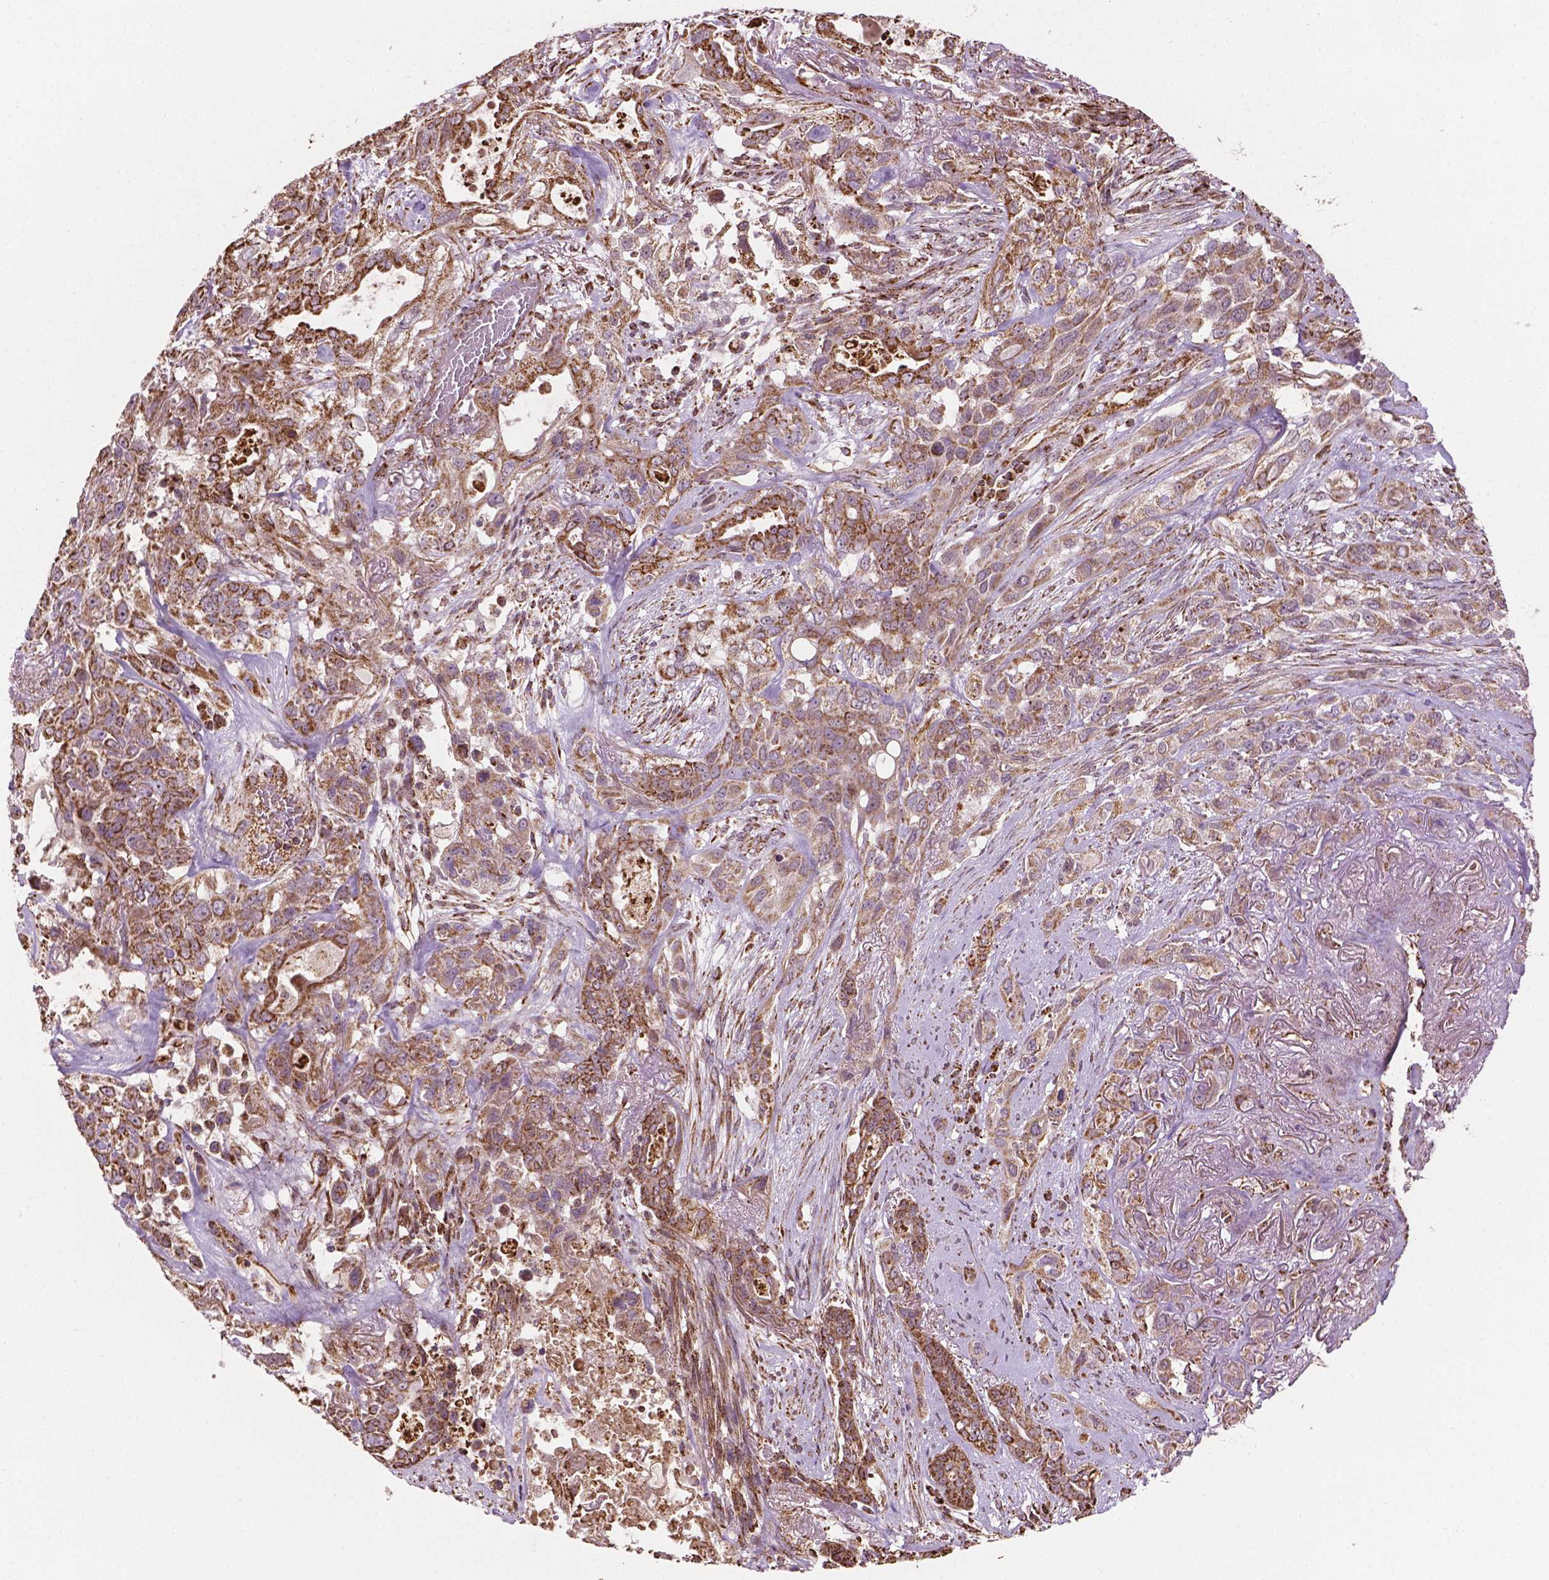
{"staining": {"intensity": "weak", "quantity": ">75%", "location": "cytoplasmic/membranous"}, "tissue": "lung cancer", "cell_type": "Tumor cells", "image_type": "cancer", "snomed": [{"axis": "morphology", "description": "Squamous cell carcinoma, NOS"}, {"axis": "topography", "description": "Lung"}], "caption": "Protein expression analysis of squamous cell carcinoma (lung) exhibits weak cytoplasmic/membranous staining in approximately >75% of tumor cells. The staining was performed using DAB (3,3'-diaminobenzidine) to visualize the protein expression in brown, while the nuclei were stained in blue with hematoxylin (Magnification: 20x).", "gene": "HS3ST3A1", "patient": {"sex": "female", "age": 70}}